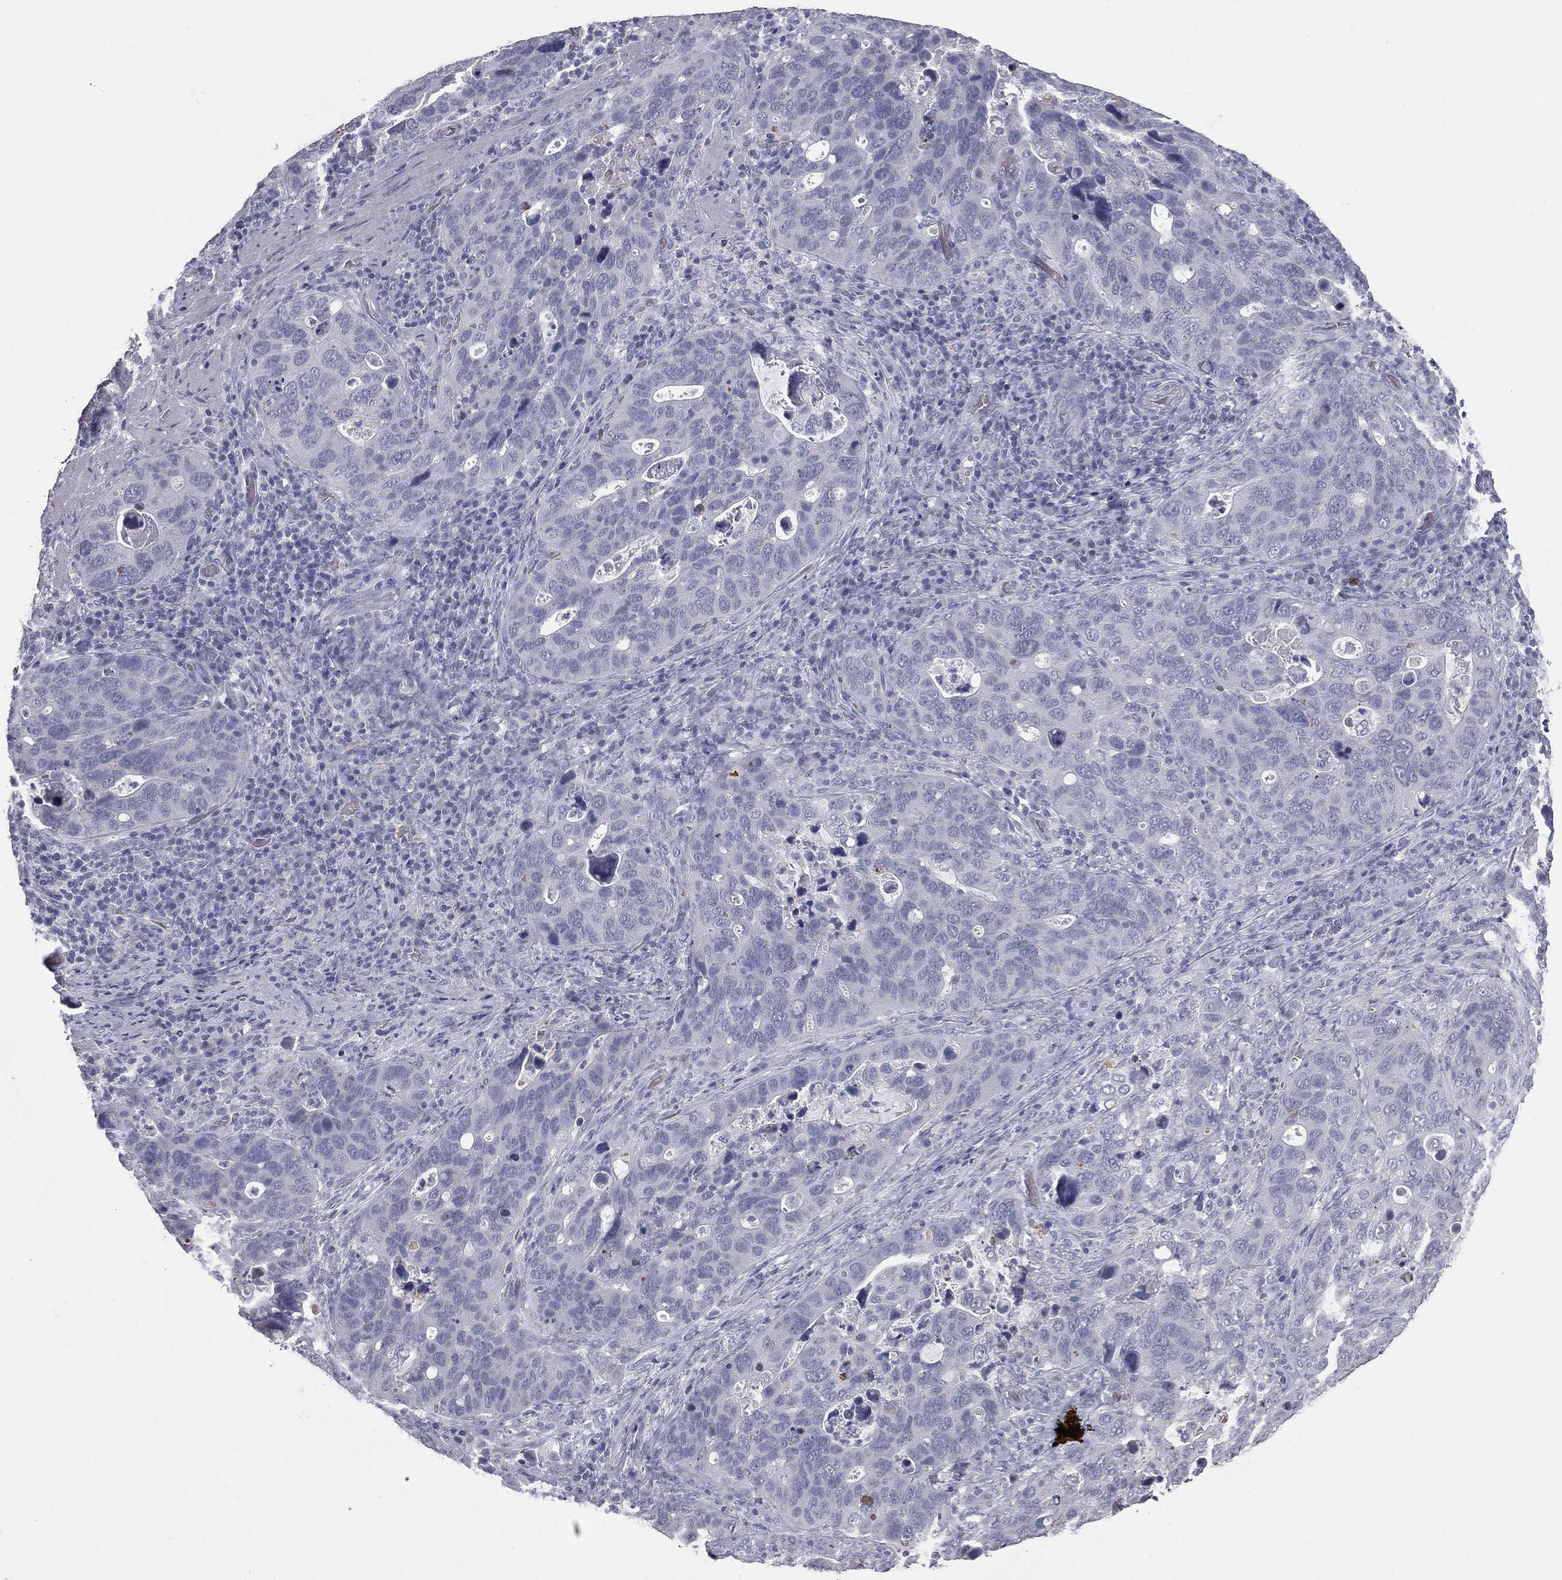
{"staining": {"intensity": "negative", "quantity": "none", "location": "none"}, "tissue": "stomach cancer", "cell_type": "Tumor cells", "image_type": "cancer", "snomed": [{"axis": "morphology", "description": "Adenocarcinoma, NOS"}, {"axis": "topography", "description": "Stomach"}], "caption": "A high-resolution image shows immunohistochemistry staining of adenocarcinoma (stomach), which shows no significant expression in tumor cells.", "gene": "ESX1", "patient": {"sex": "male", "age": 54}}